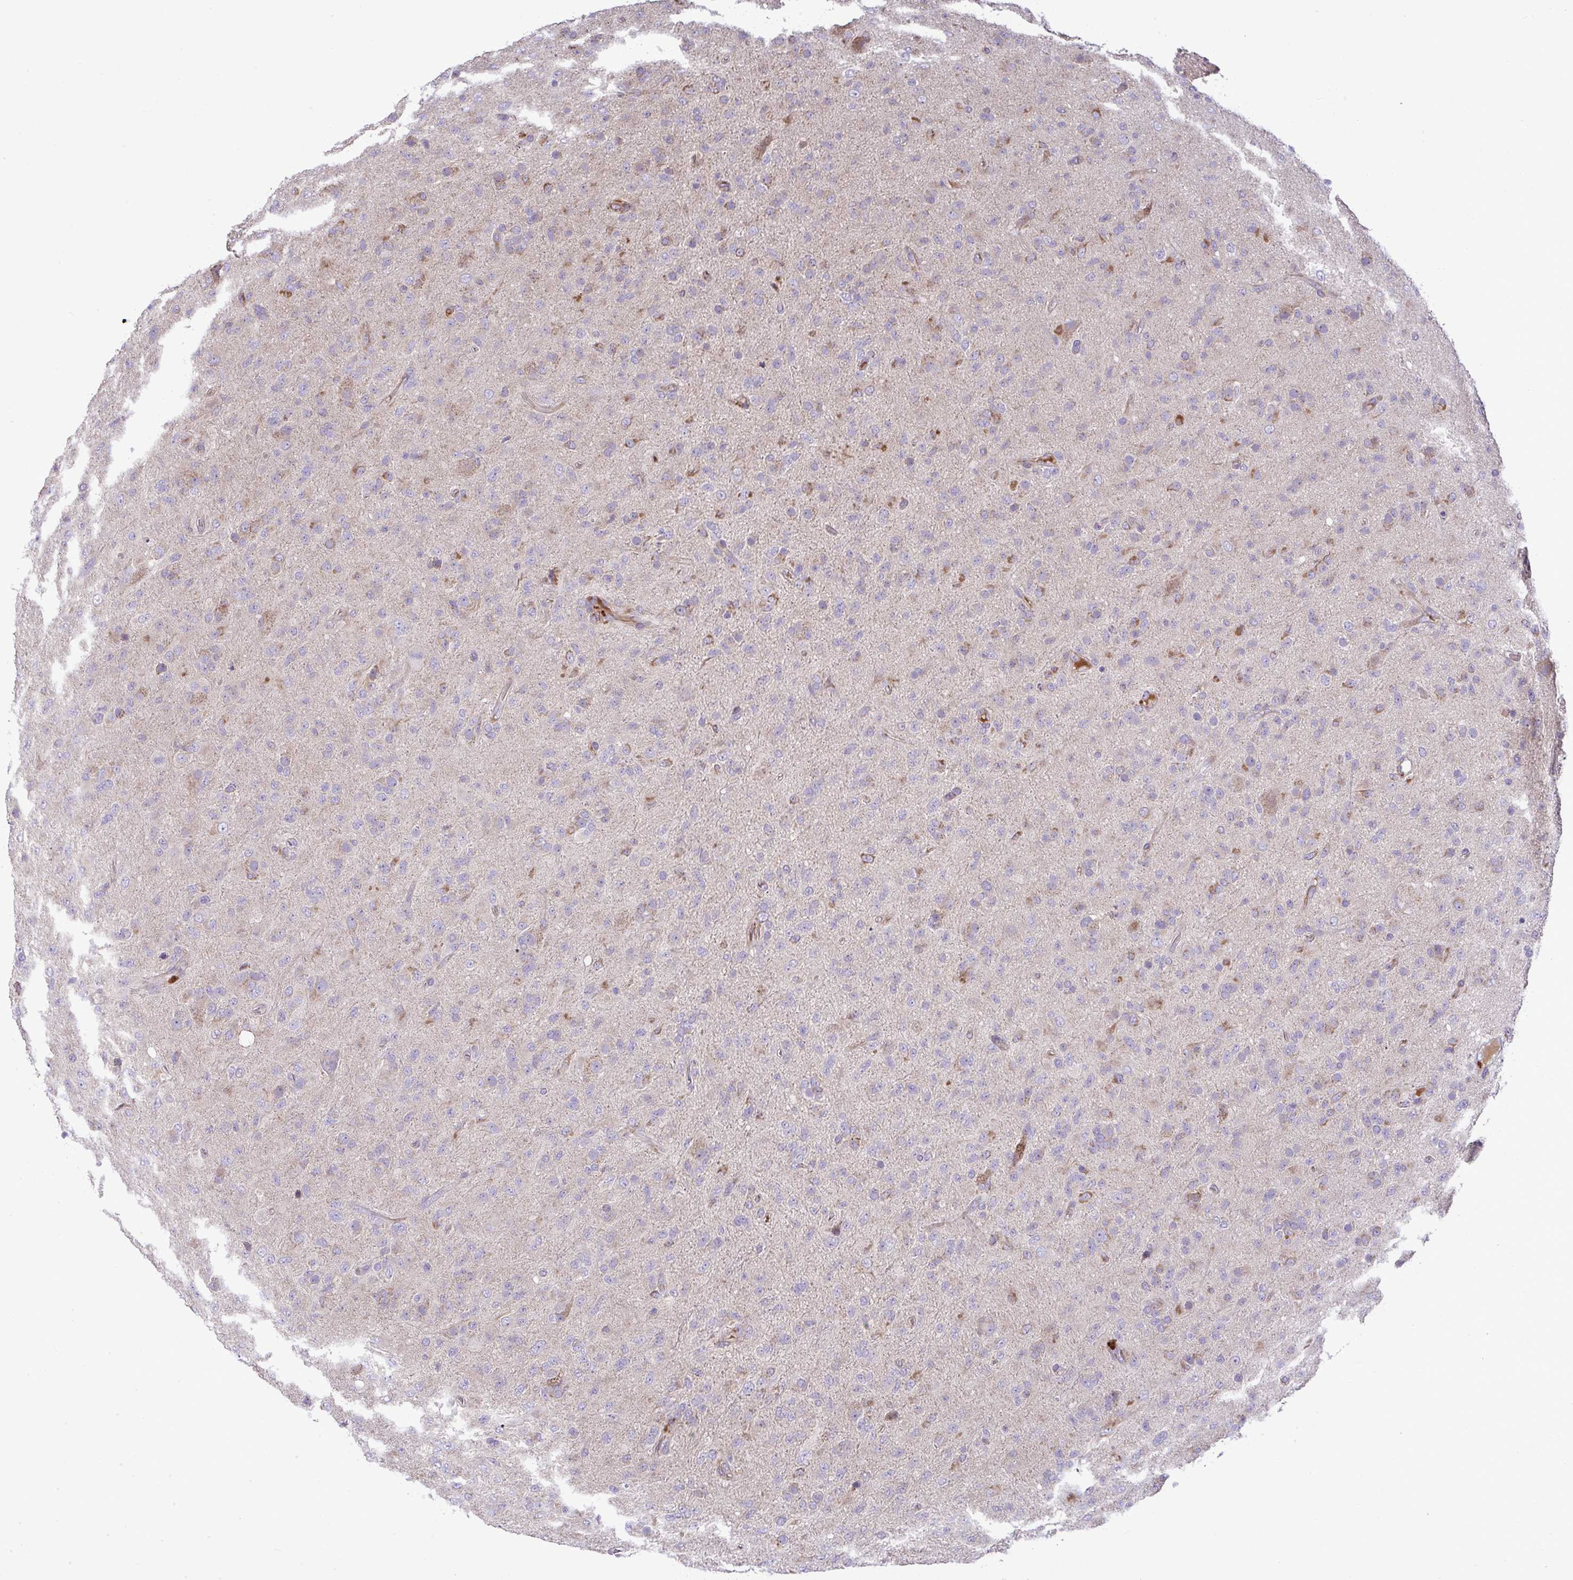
{"staining": {"intensity": "negative", "quantity": "none", "location": "none"}, "tissue": "glioma", "cell_type": "Tumor cells", "image_type": "cancer", "snomed": [{"axis": "morphology", "description": "Glioma, malignant, Low grade"}, {"axis": "topography", "description": "Brain"}], "caption": "This micrograph is of low-grade glioma (malignant) stained with immunohistochemistry (IHC) to label a protein in brown with the nuclei are counter-stained blue. There is no expression in tumor cells.", "gene": "GRID2", "patient": {"sex": "male", "age": 65}}